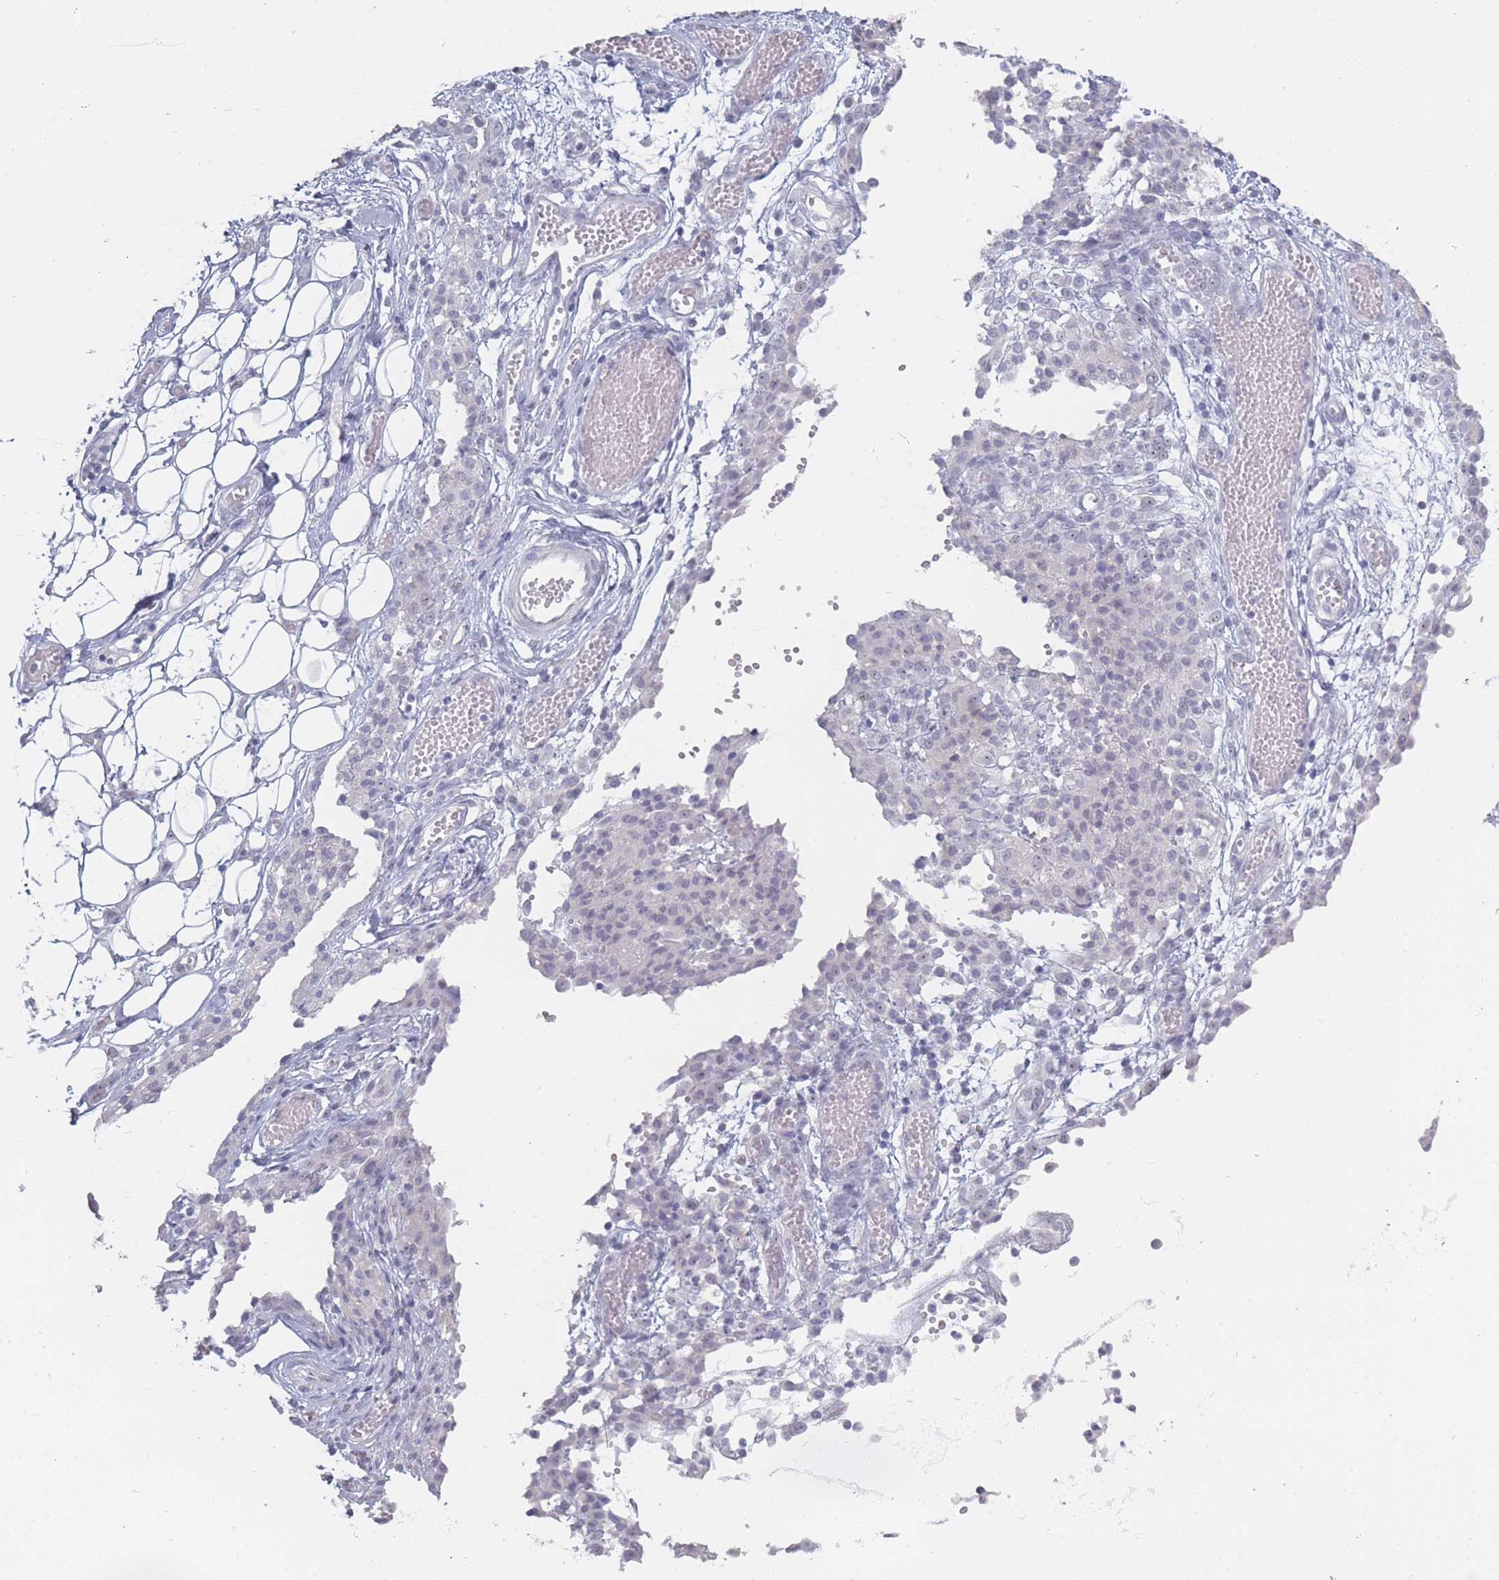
{"staining": {"intensity": "negative", "quantity": "none", "location": "none"}, "tissue": "ovarian cancer", "cell_type": "Tumor cells", "image_type": "cancer", "snomed": [{"axis": "morphology", "description": "Carcinoma, endometroid"}, {"axis": "topography", "description": "Ovary"}], "caption": "Immunohistochemical staining of human endometroid carcinoma (ovarian) displays no significant positivity in tumor cells. Nuclei are stained in blue.", "gene": "ROS1", "patient": {"sex": "female", "age": 42}}